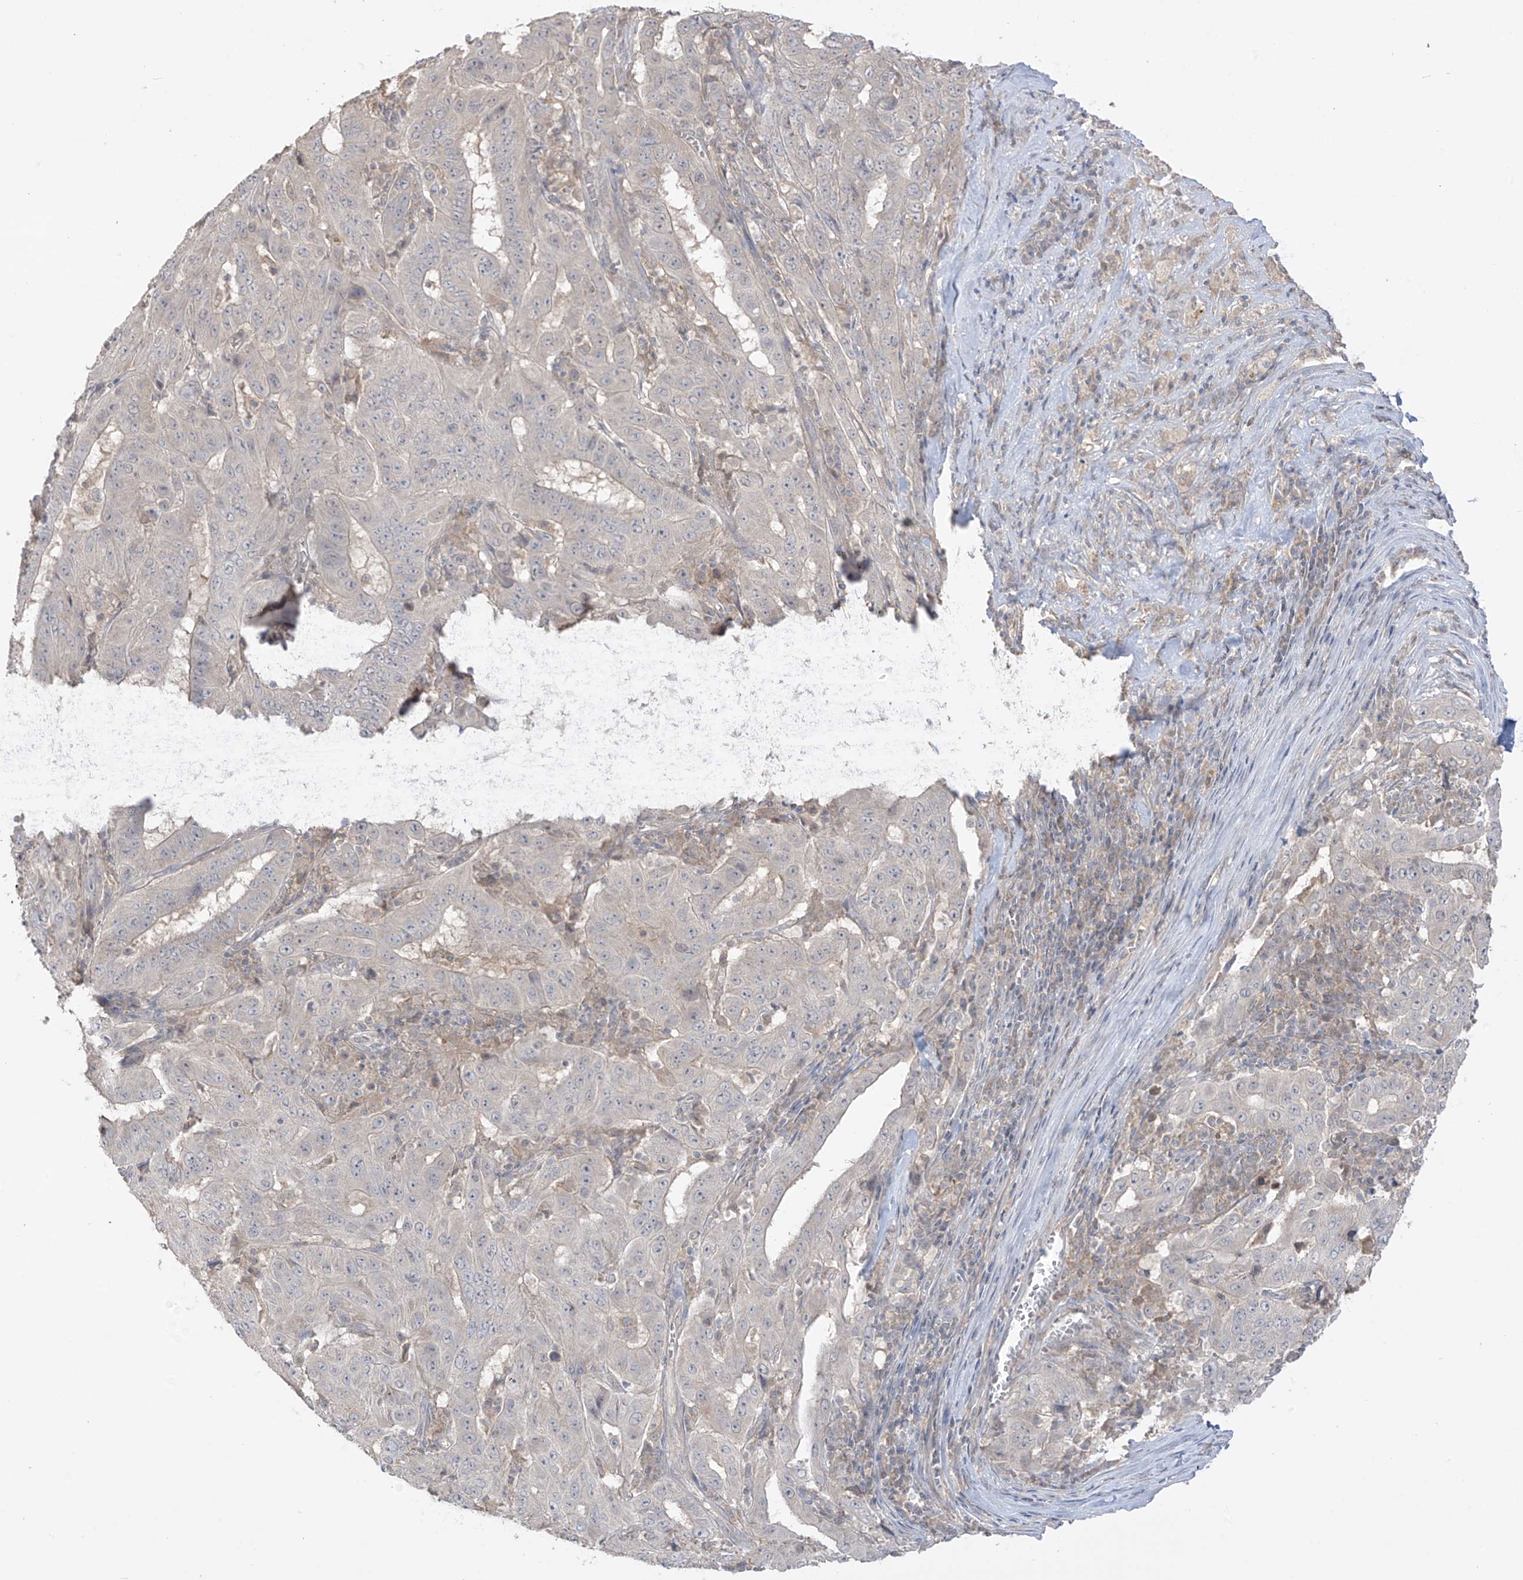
{"staining": {"intensity": "negative", "quantity": "none", "location": "none"}, "tissue": "pancreatic cancer", "cell_type": "Tumor cells", "image_type": "cancer", "snomed": [{"axis": "morphology", "description": "Adenocarcinoma, NOS"}, {"axis": "topography", "description": "Pancreas"}], "caption": "The image demonstrates no significant positivity in tumor cells of pancreatic cancer. The staining was performed using DAB (3,3'-diaminobenzidine) to visualize the protein expression in brown, while the nuclei were stained in blue with hematoxylin (Magnification: 20x).", "gene": "ANGEL2", "patient": {"sex": "male", "age": 63}}